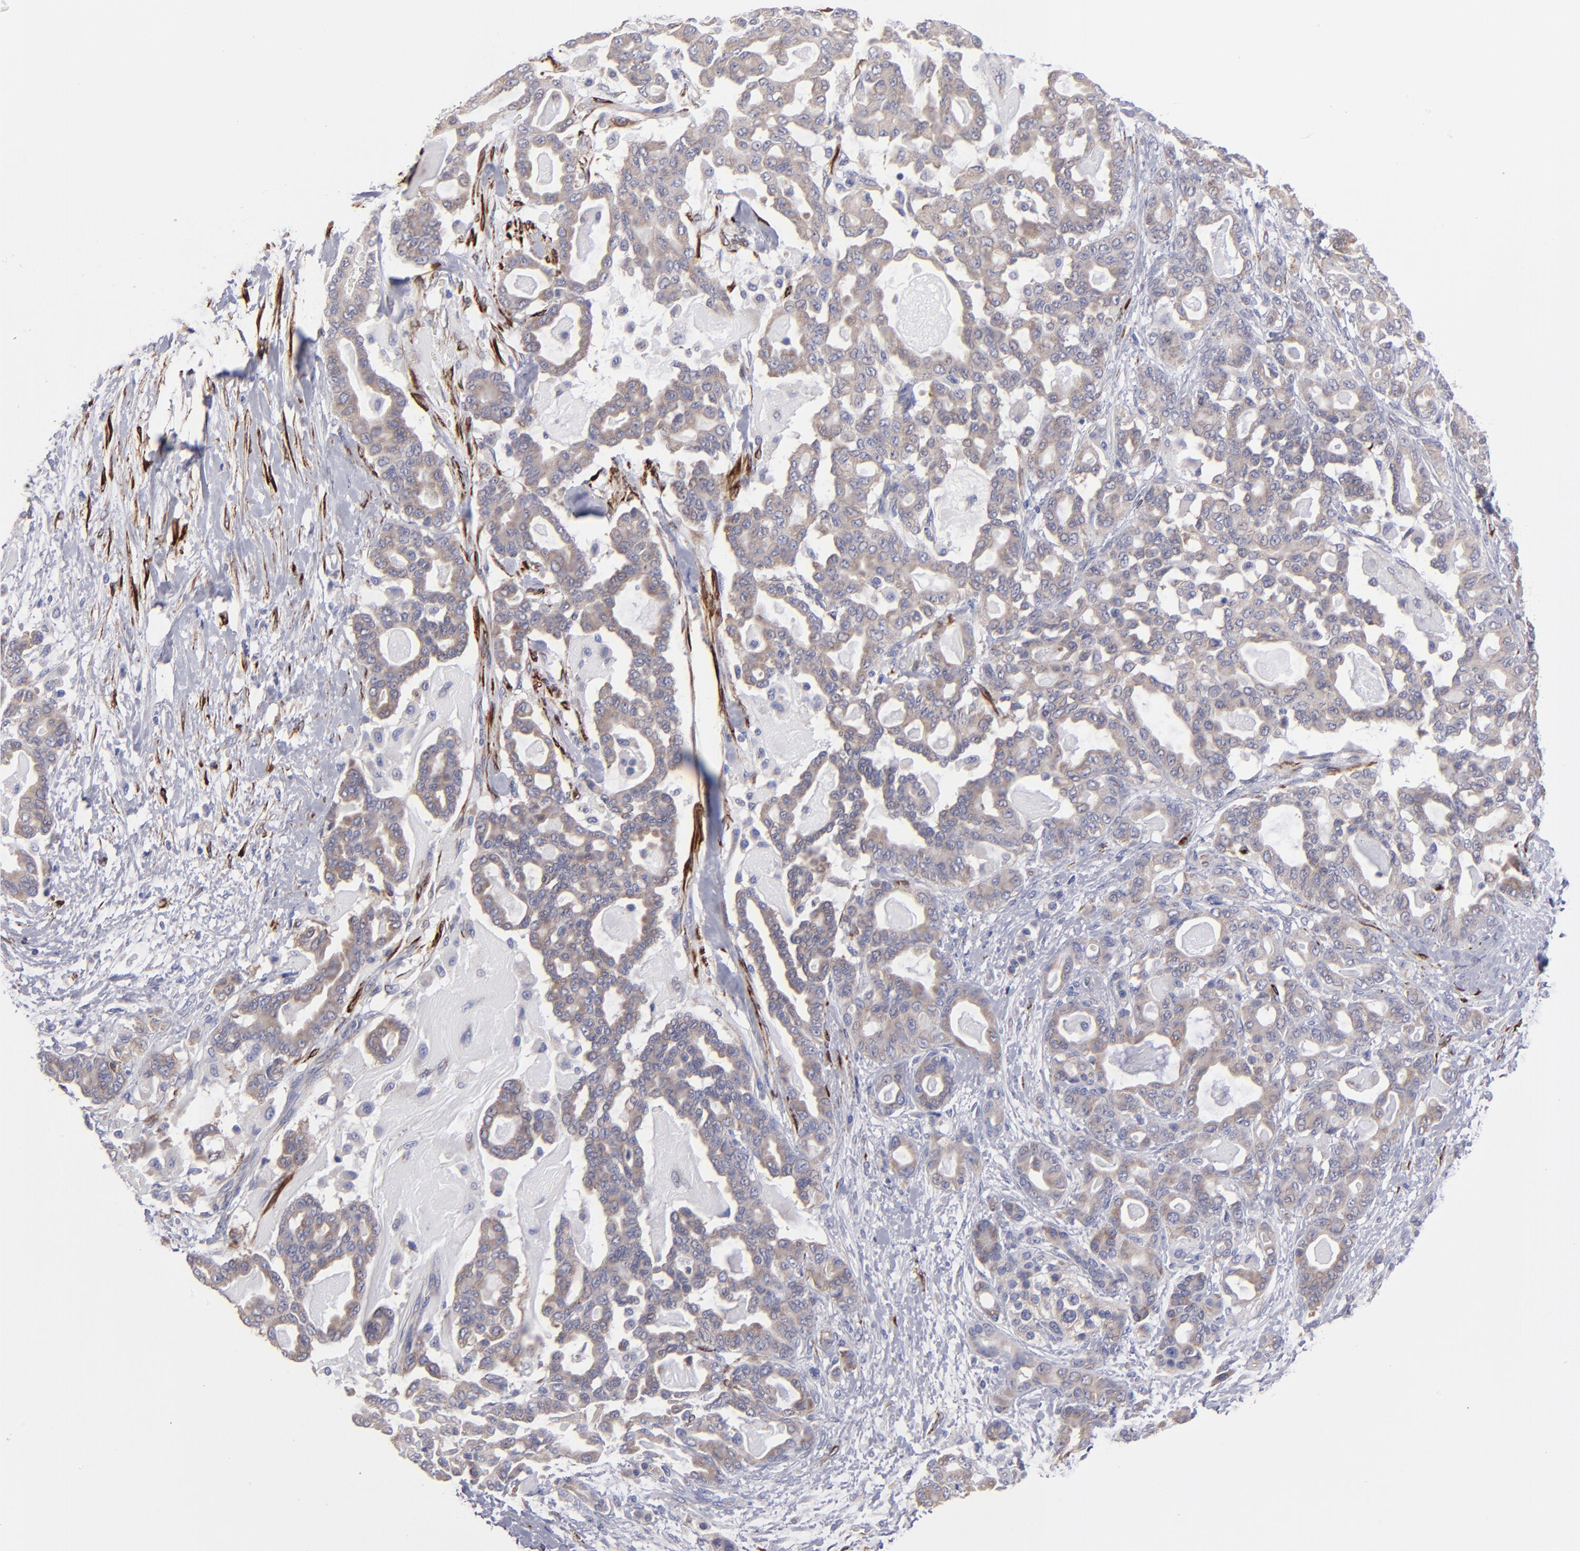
{"staining": {"intensity": "weak", "quantity": ">75%", "location": "cytoplasmic/membranous"}, "tissue": "pancreatic cancer", "cell_type": "Tumor cells", "image_type": "cancer", "snomed": [{"axis": "morphology", "description": "Adenocarcinoma, NOS"}, {"axis": "topography", "description": "Pancreas"}], "caption": "A photomicrograph showing weak cytoplasmic/membranous expression in approximately >75% of tumor cells in pancreatic cancer (adenocarcinoma), as visualized by brown immunohistochemical staining.", "gene": "SLMAP", "patient": {"sex": "male", "age": 63}}